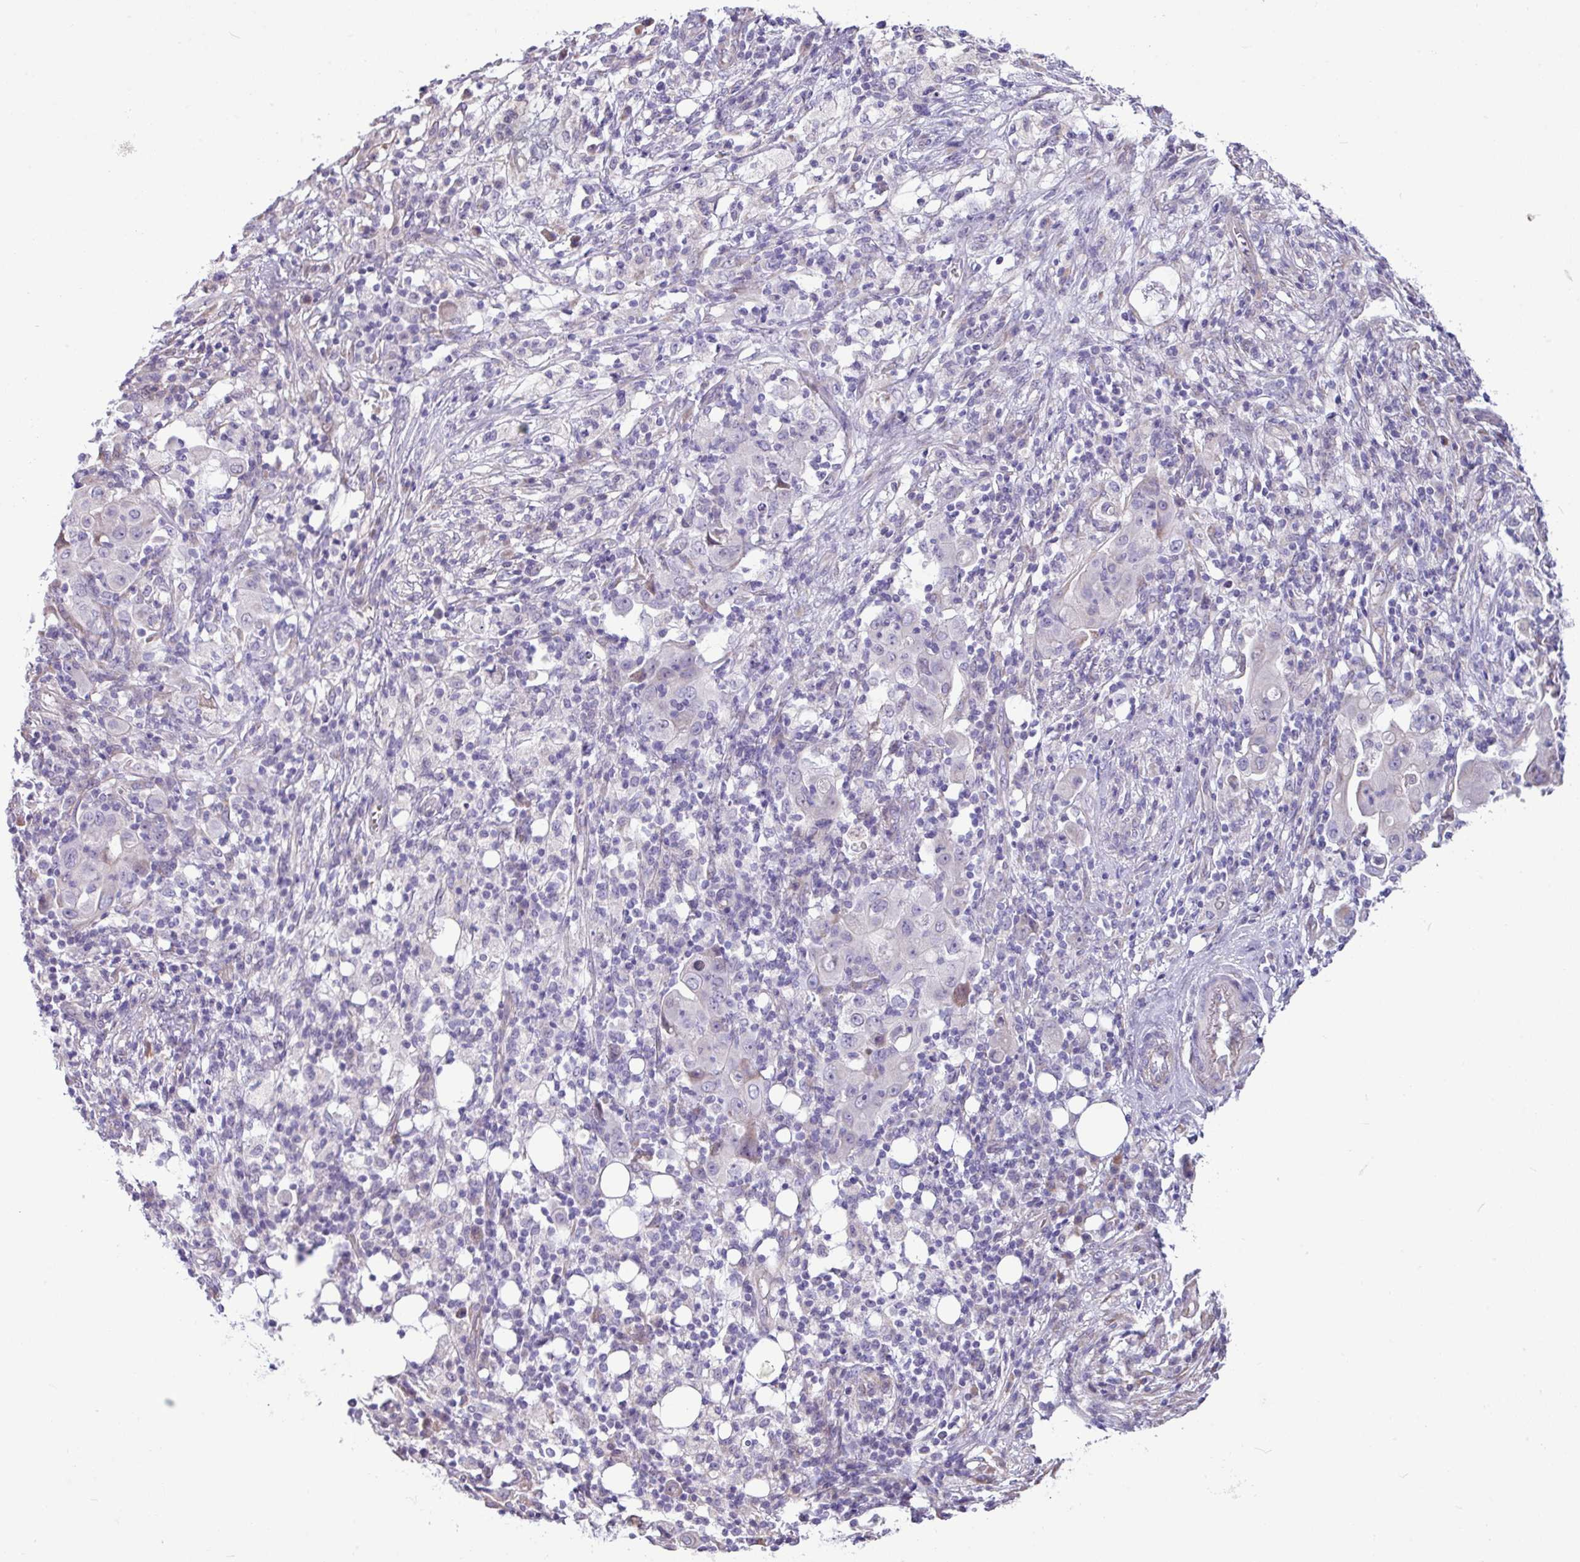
{"staining": {"intensity": "negative", "quantity": "none", "location": "none"}, "tissue": "ovarian cancer", "cell_type": "Tumor cells", "image_type": "cancer", "snomed": [{"axis": "morphology", "description": "Carcinoma, endometroid"}, {"axis": "topography", "description": "Ovary"}], "caption": "Ovarian endometroid carcinoma was stained to show a protein in brown. There is no significant positivity in tumor cells.", "gene": "IRGC", "patient": {"sex": "female", "age": 42}}